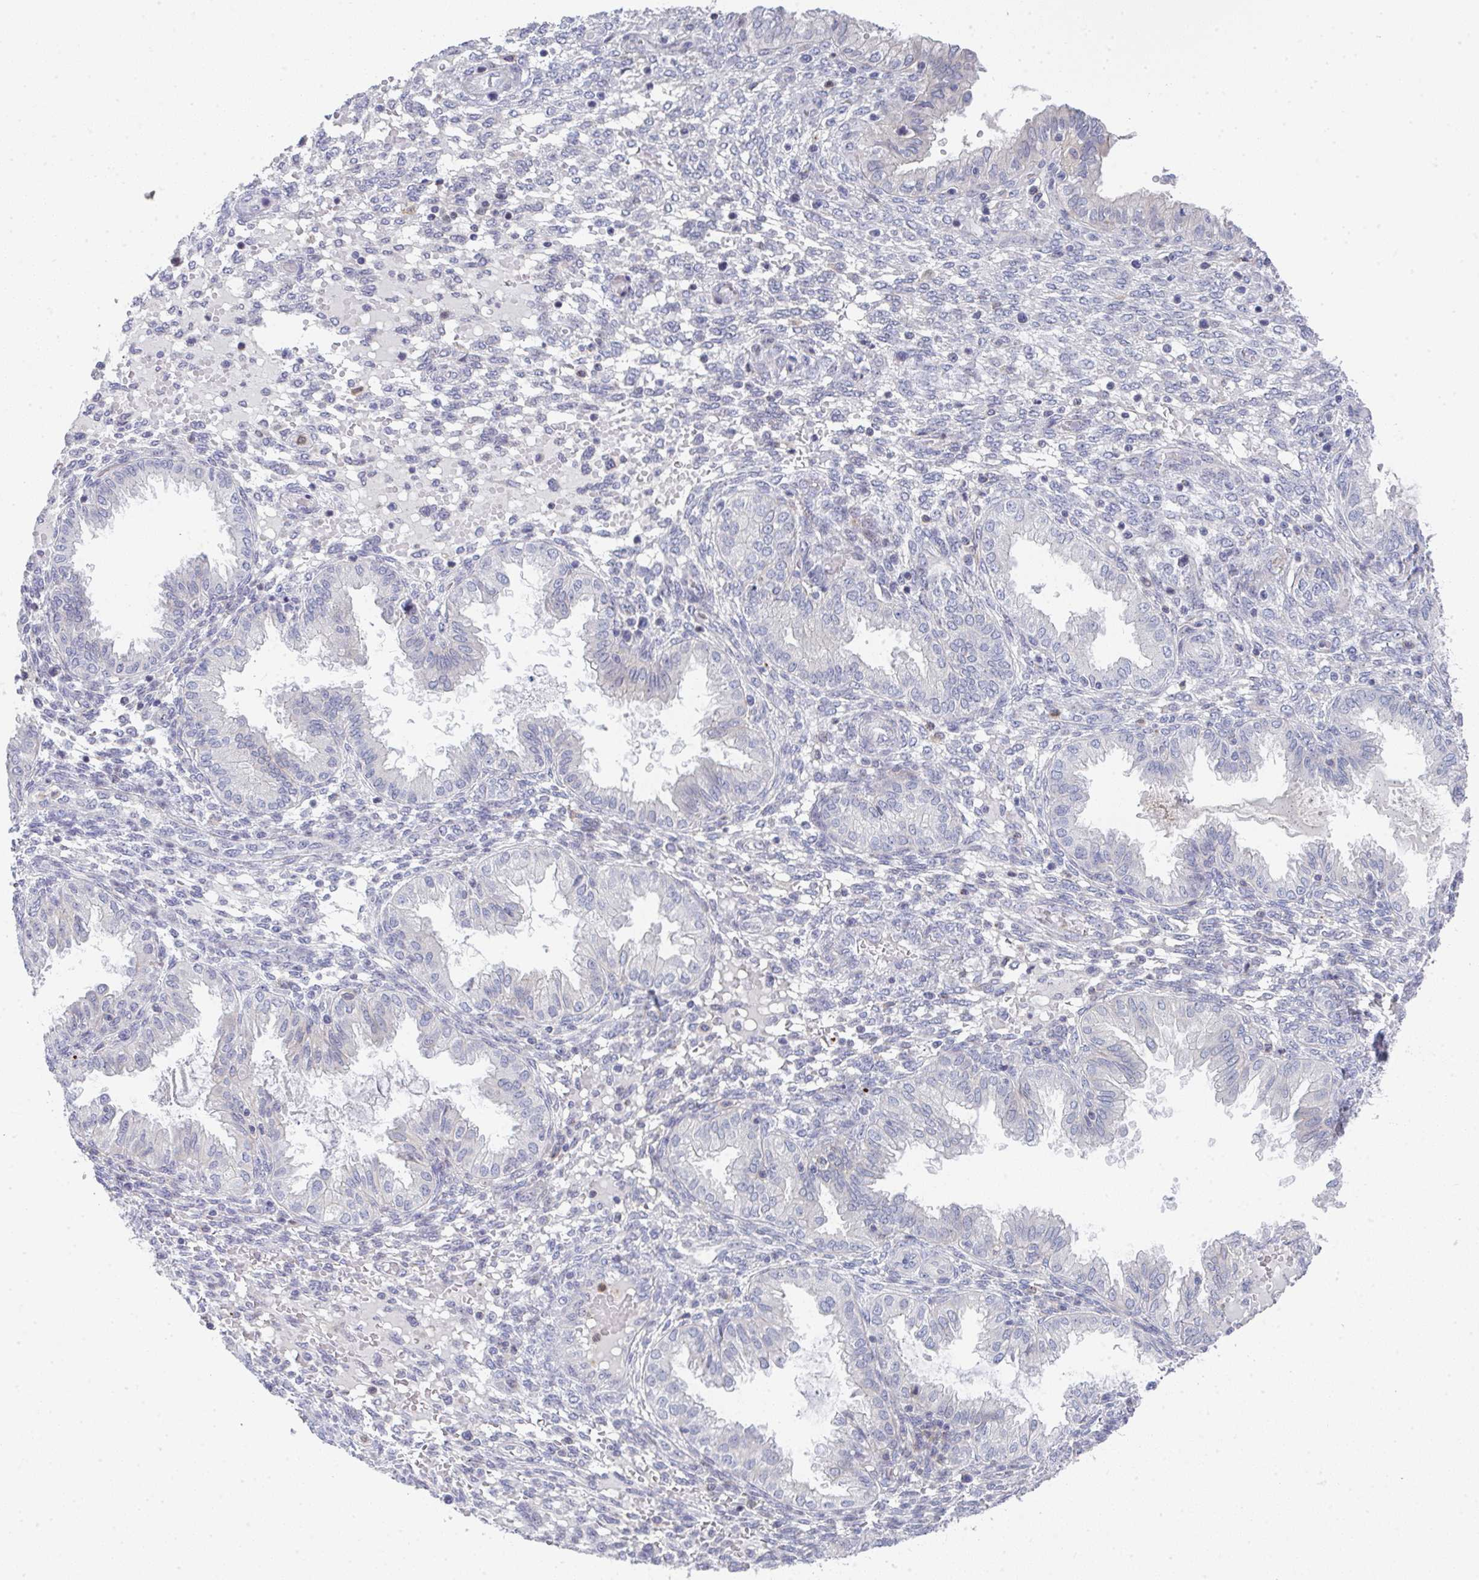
{"staining": {"intensity": "negative", "quantity": "none", "location": "none"}, "tissue": "endometrium", "cell_type": "Cells in endometrial stroma", "image_type": "normal", "snomed": [{"axis": "morphology", "description": "Normal tissue, NOS"}, {"axis": "topography", "description": "Endometrium"}], "caption": "The histopathology image demonstrates no staining of cells in endometrial stroma in unremarkable endometrium. The staining was performed using DAB to visualize the protein expression in brown, while the nuclei were stained in blue with hematoxylin (Magnification: 20x).", "gene": "KLHL33", "patient": {"sex": "female", "age": 33}}